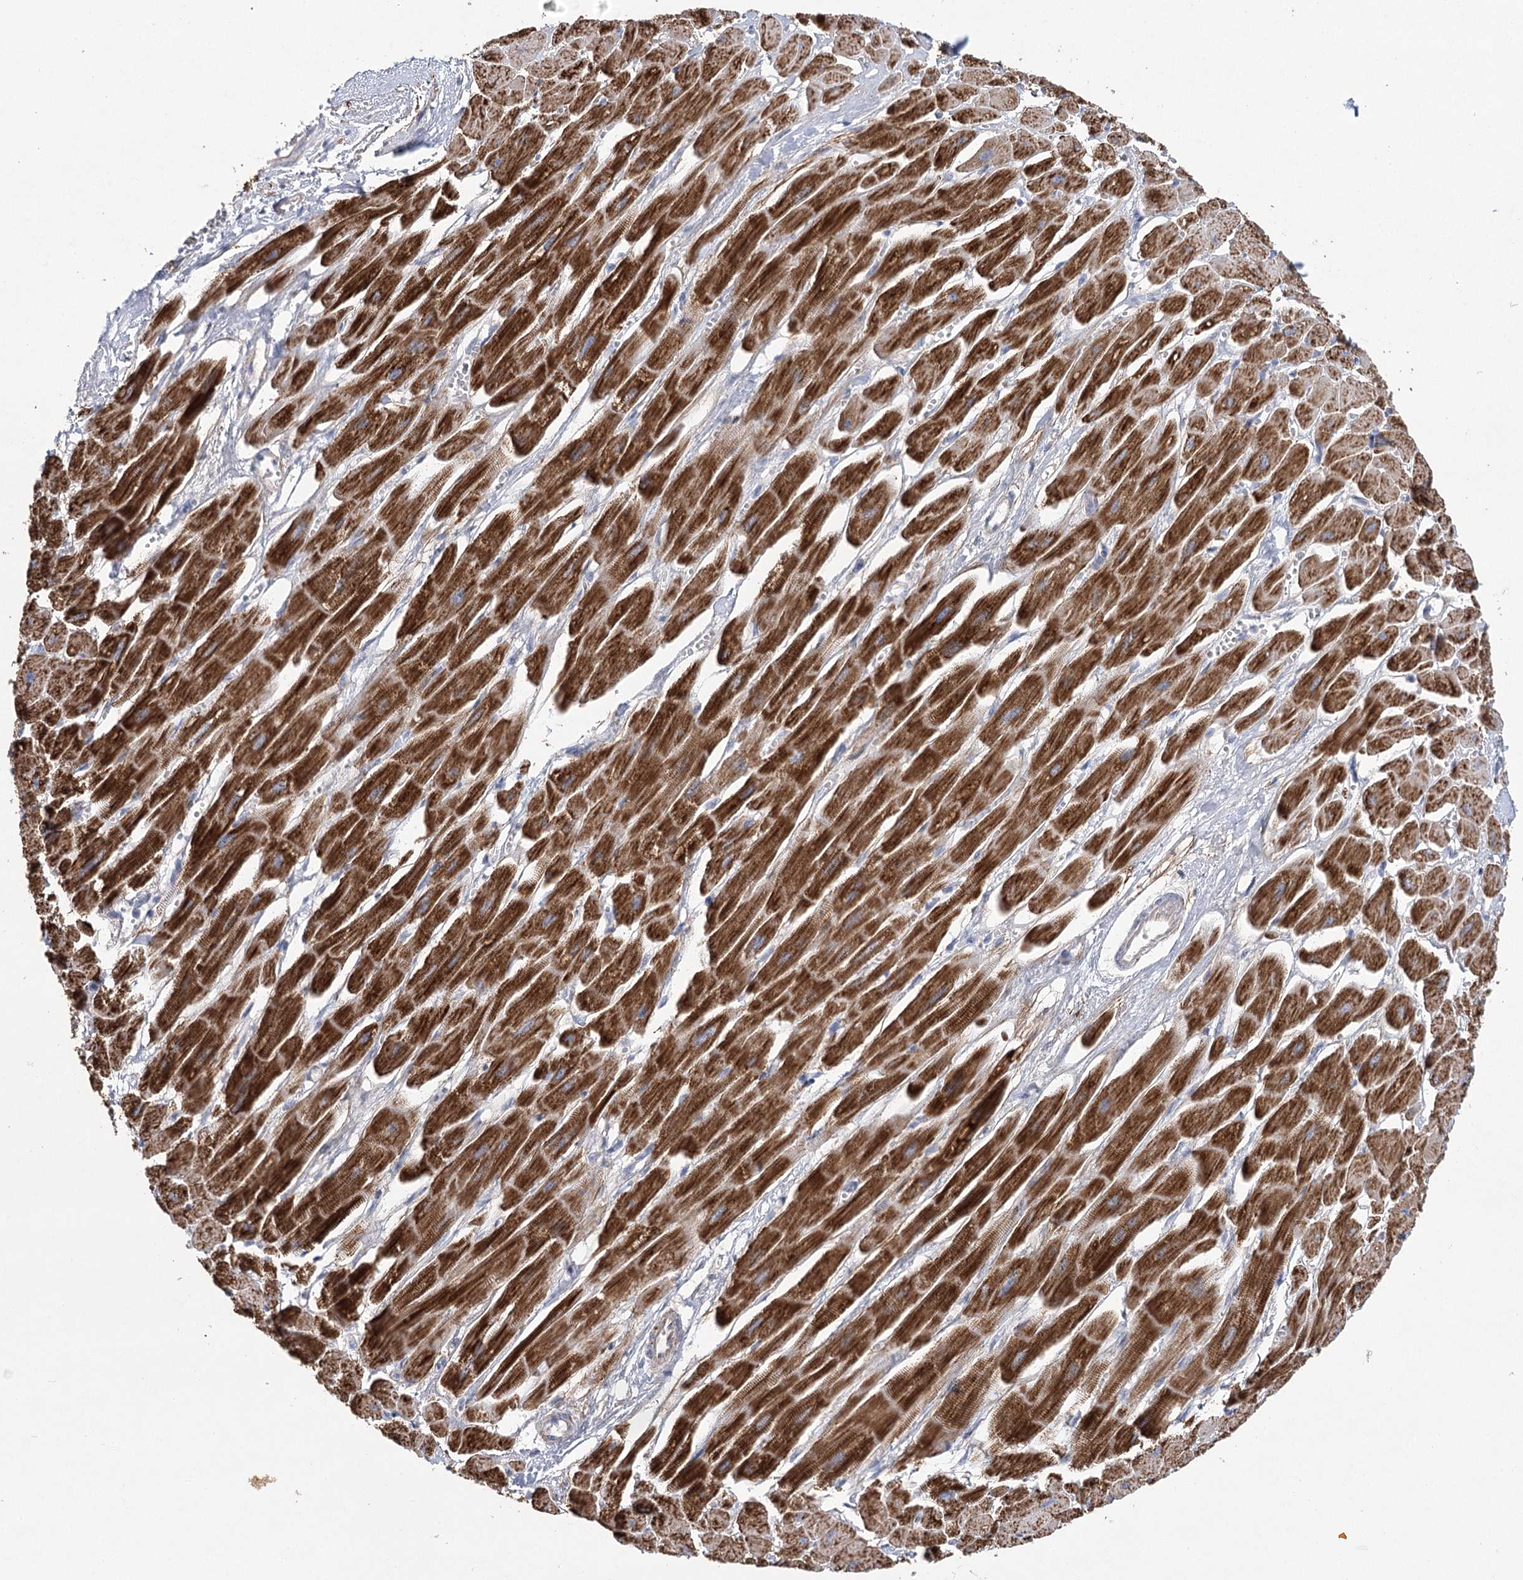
{"staining": {"intensity": "strong", "quantity": ">75%", "location": "cytoplasmic/membranous"}, "tissue": "heart muscle", "cell_type": "Cardiomyocytes", "image_type": "normal", "snomed": [{"axis": "morphology", "description": "Normal tissue, NOS"}, {"axis": "topography", "description": "Heart"}], "caption": "Immunohistochemistry image of unremarkable heart muscle: heart muscle stained using immunohistochemistry displays high levels of strong protein expression localized specifically in the cytoplasmic/membranous of cardiomyocytes, appearing as a cytoplasmic/membranous brown color.", "gene": "SNX7", "patient": {"sex": "female", "age": 54}}